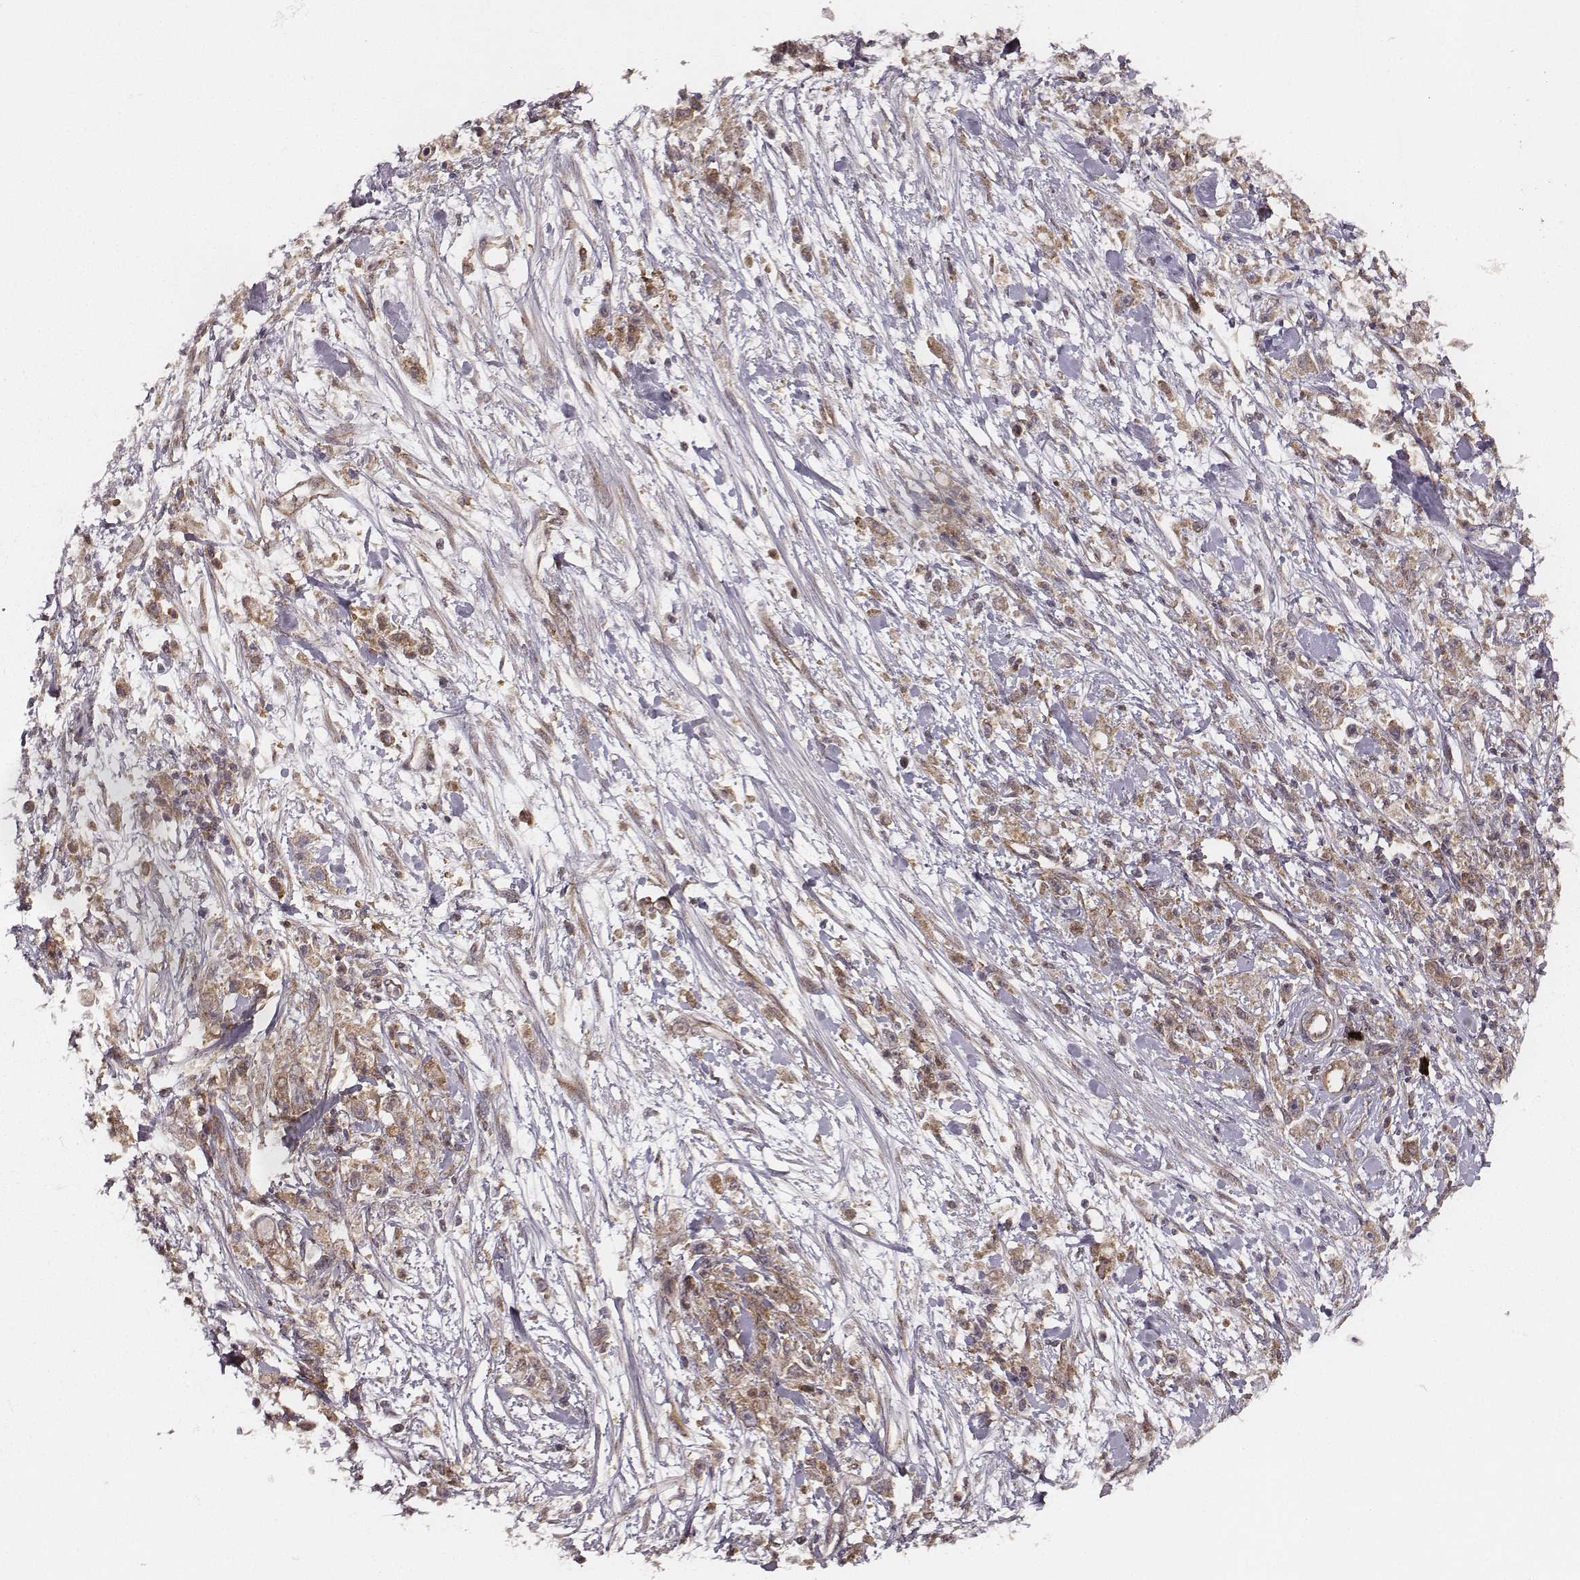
{"staining": {"intensity": "moderate", "quantity": ">75%", "location": "cytoplasmic/membranous"}, "tissue": "stomach cancer", "cell_type": "Tumor cells", "image_type": "cancer", "snomed": [{"axis": "morphology", "description": "Adenocarcinoma, NOS"}, {"axis": "topography", "description": "Stomach"}], "caption": "About >75% of tumor cells in stomach cancer (adenocarcinoma) show moderate cytoplasmic/membranous protein expression as visualized by brown immunohistochemical staining.", "gene": "VPS26A", "patient": {"sex": "female", "age": 59}}